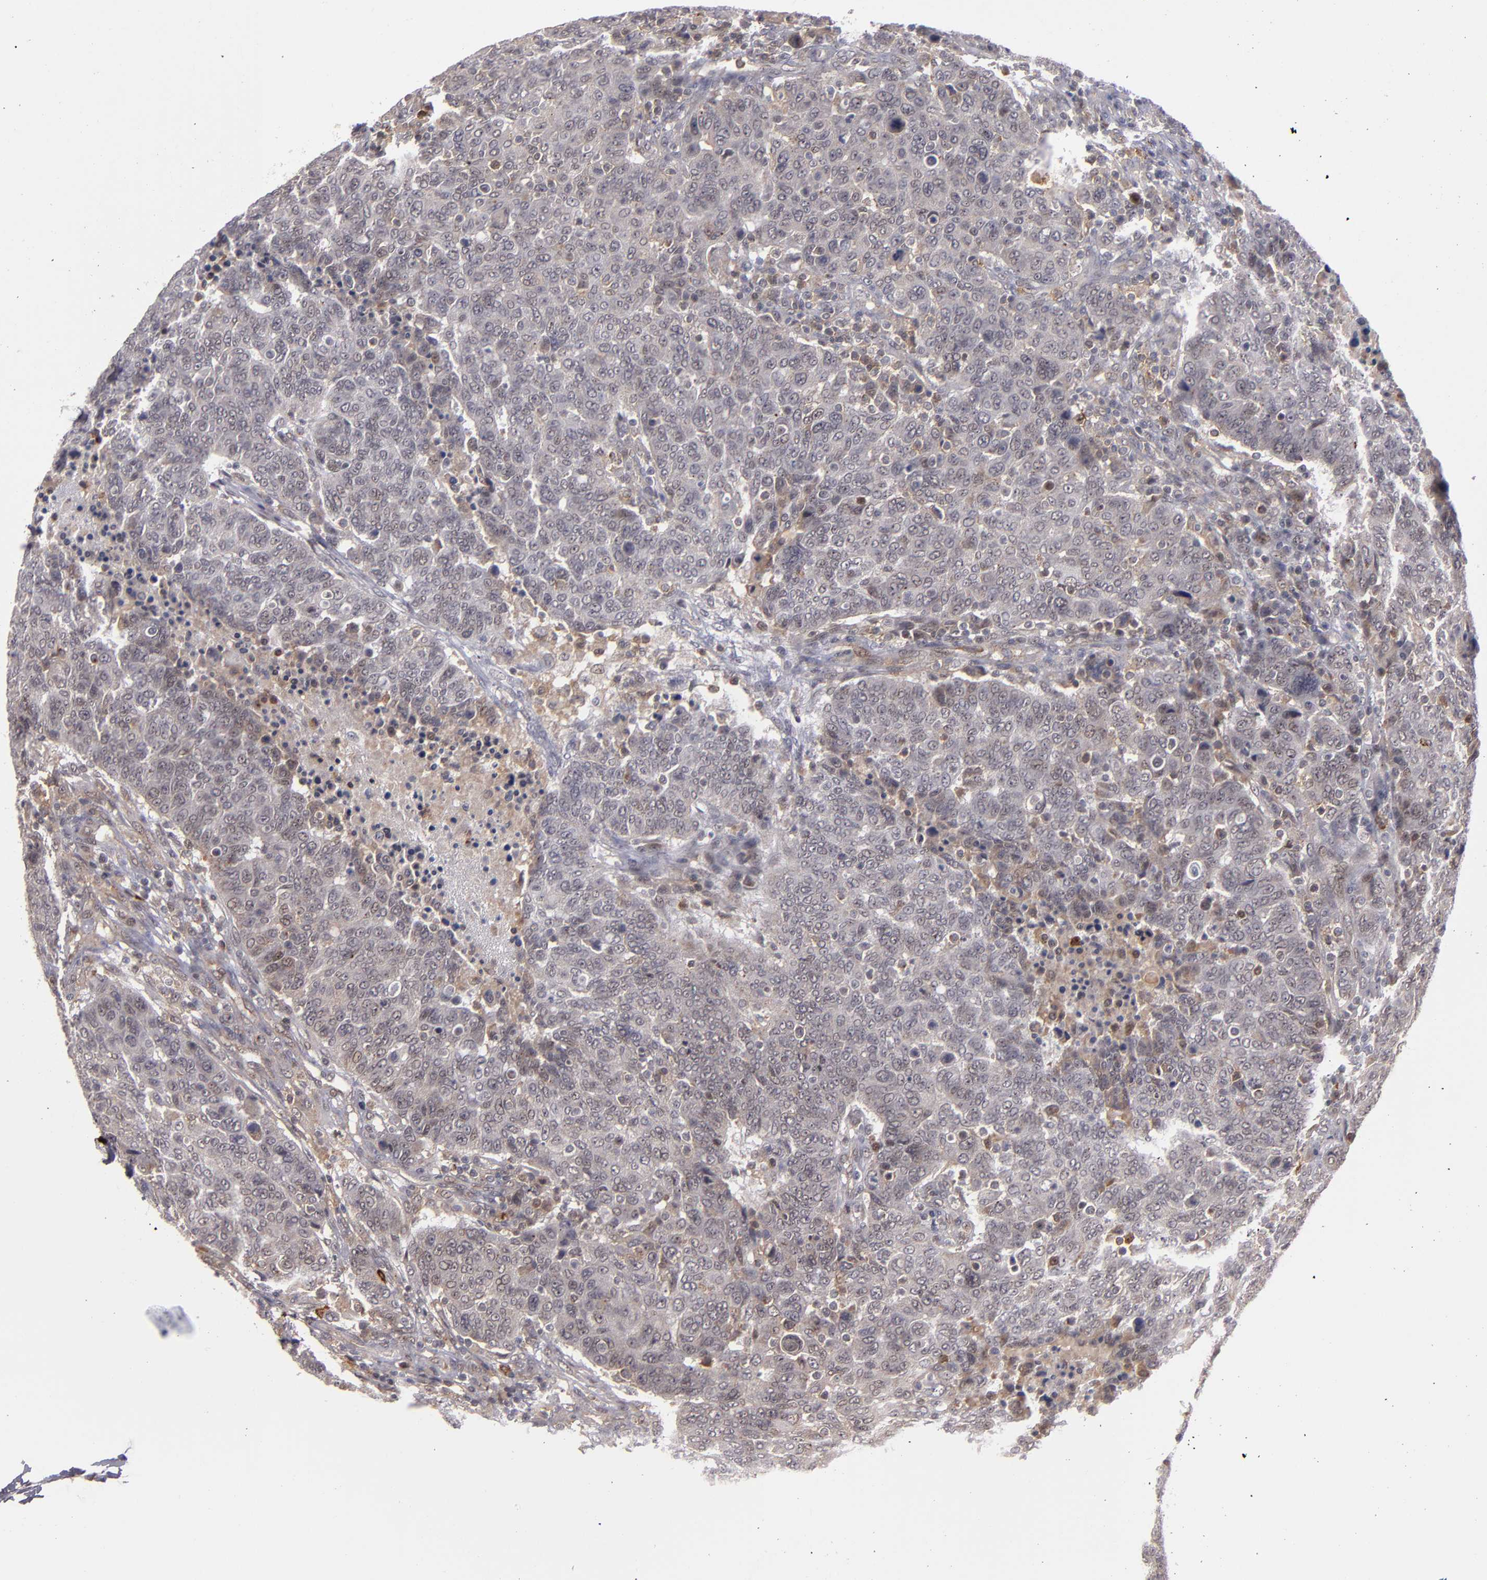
{"staining": {"intensity": "weak", "quantity": ">75%", "location": "cytoplasmic/membranous"}, "tissue": "breast cancer", "cell_type": "Tumor cells", "image_type": "cancer", "snomed": [{"axis": "morphology", "description": "Duct carcinoma"}, {"axis": "topography", "description": "Breast"}], "caption": "The photomicrograph reveals a brown stain indicating the presence of a protein in the cytoplasmic/membranous of tumor cells in breast infiltrating ductal carcinoma.", "gene": "STX3", "patient": {"sex": "female", "age": 37}}